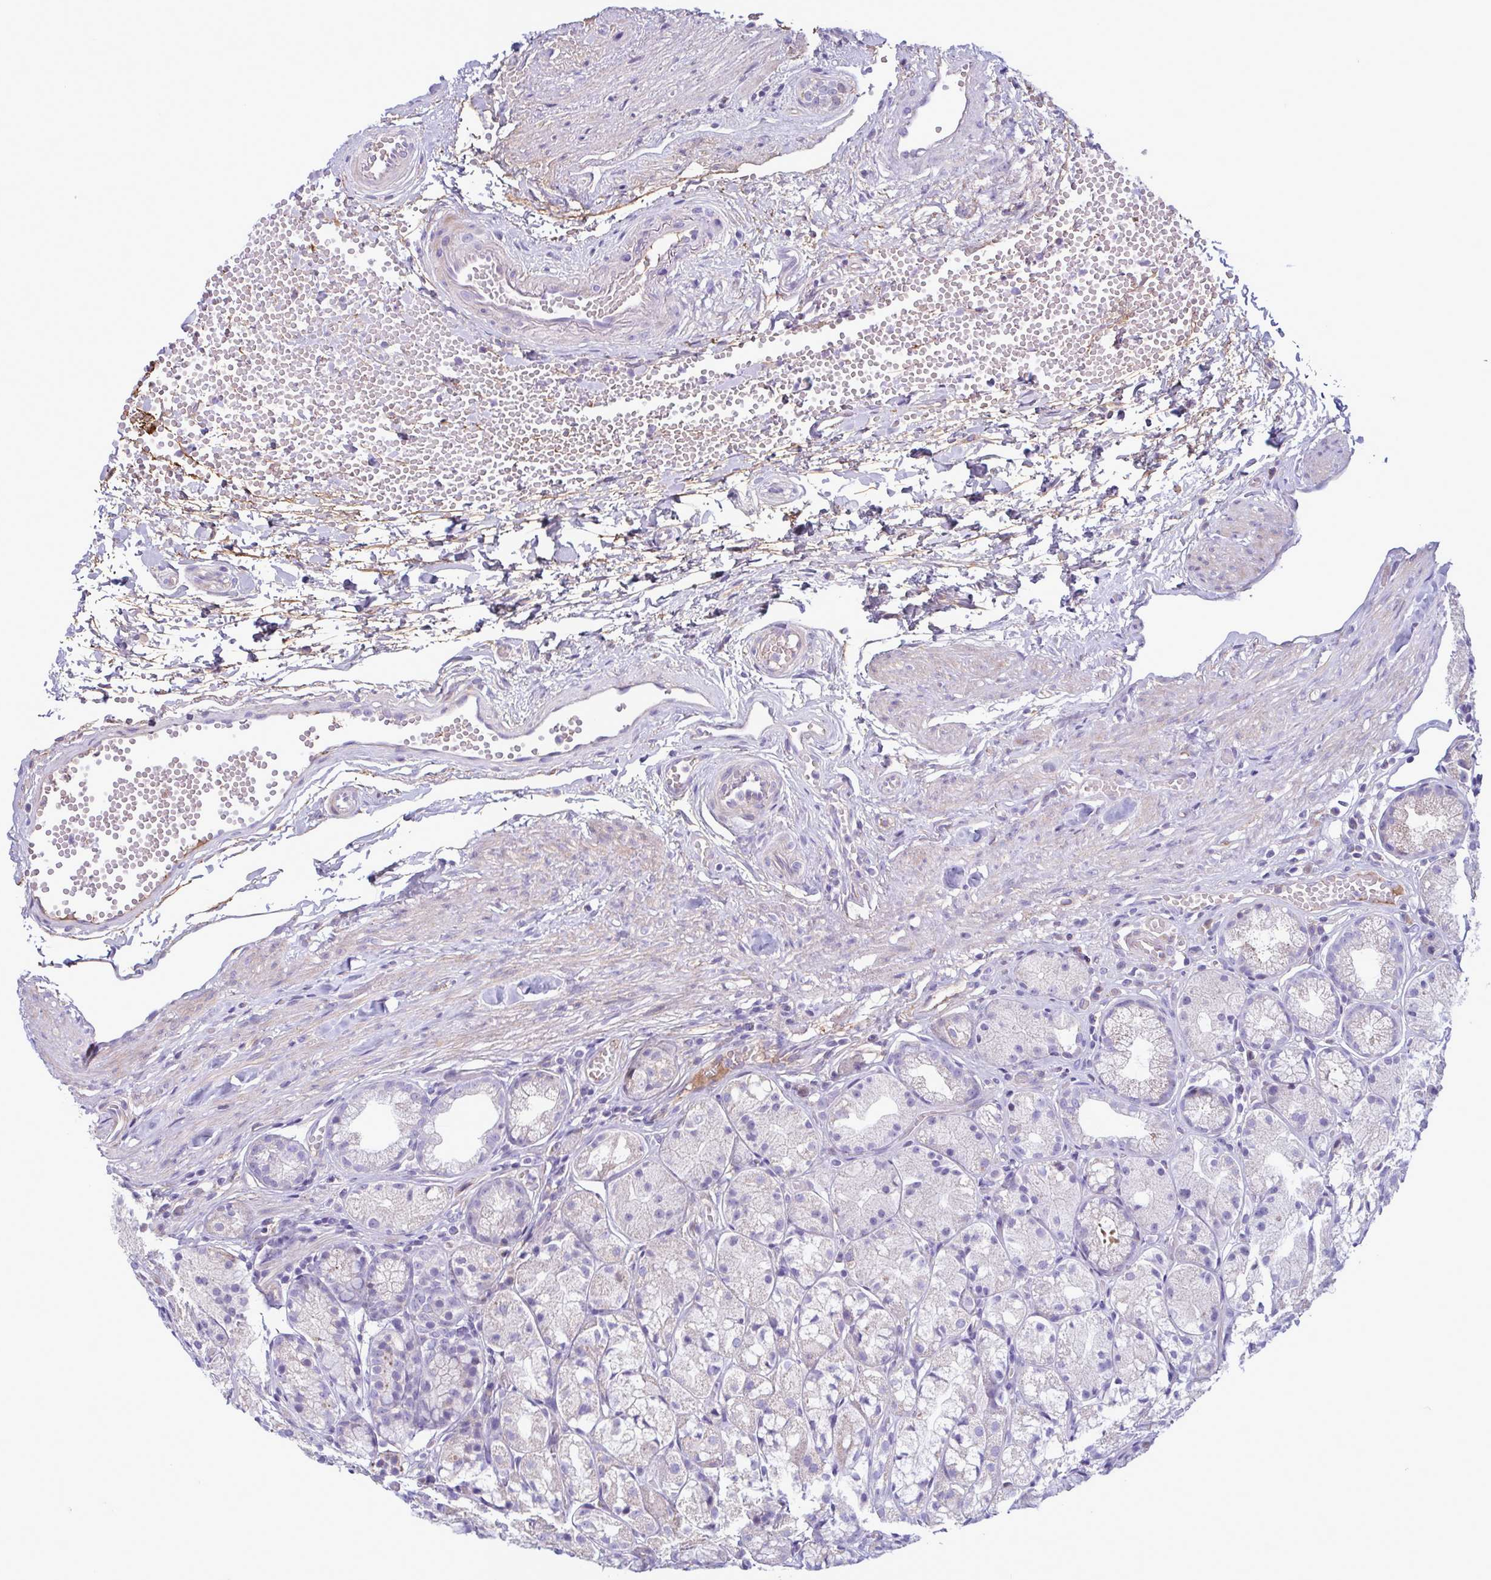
{"staining": {"intensity": "negative", "quantity": "none", "location": "none"}, "tissue": "stomach", "cell_type": "Glandular cells", "image_type": "normal", "snomed": [{"axis": "morphology", "description": "Normal tissue, NOS"}, {"axis": "topography", "description": "Stomach"}], "caption": "This is an immunohistochemistry (IHC) photomicrograph of unremarkable stomach. There is no expression in glandular cells.", "gene": "F13B", "patient": {"sex": "male", "age": 70}}